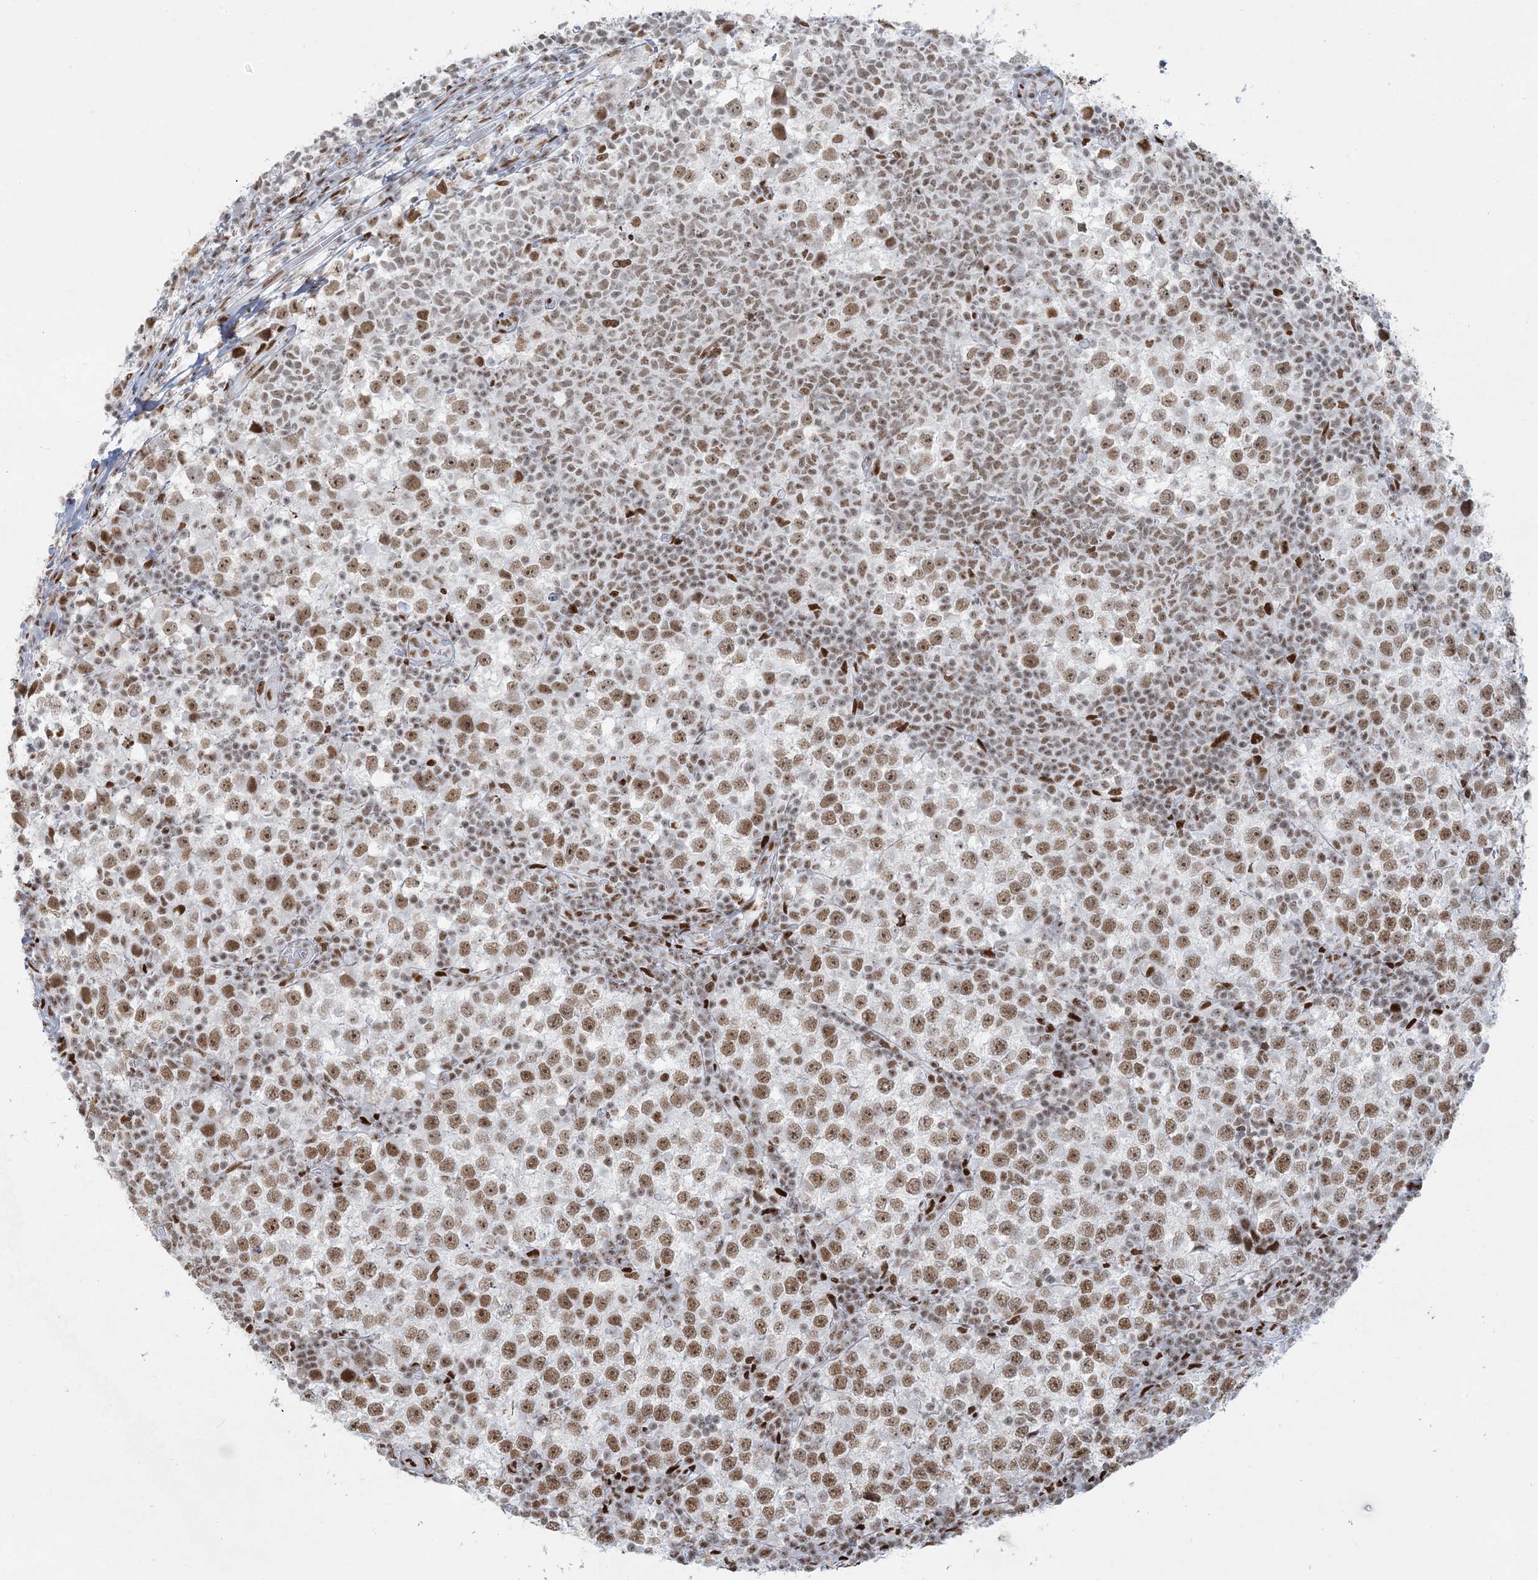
{"staining": {"intensity": "moderate", "quantity": ">75%", "location": "nuclear"}, "tissue": "testis cancer", "cell_type": "Tumor cells", "image_type": "cancer", "snomed": [{"axis": "morphology", "description": "Seminoma, NOS"}, {"axis": "topography", "description": "Testis"}], "caption": "There is medium levels of moderate nuclear expression in tumor cells of testis cancer, as demonstrated by immunohistochemical staining (brown color).", "gene": "STAG1", "patient": {"sex": "male", "age": 65}}